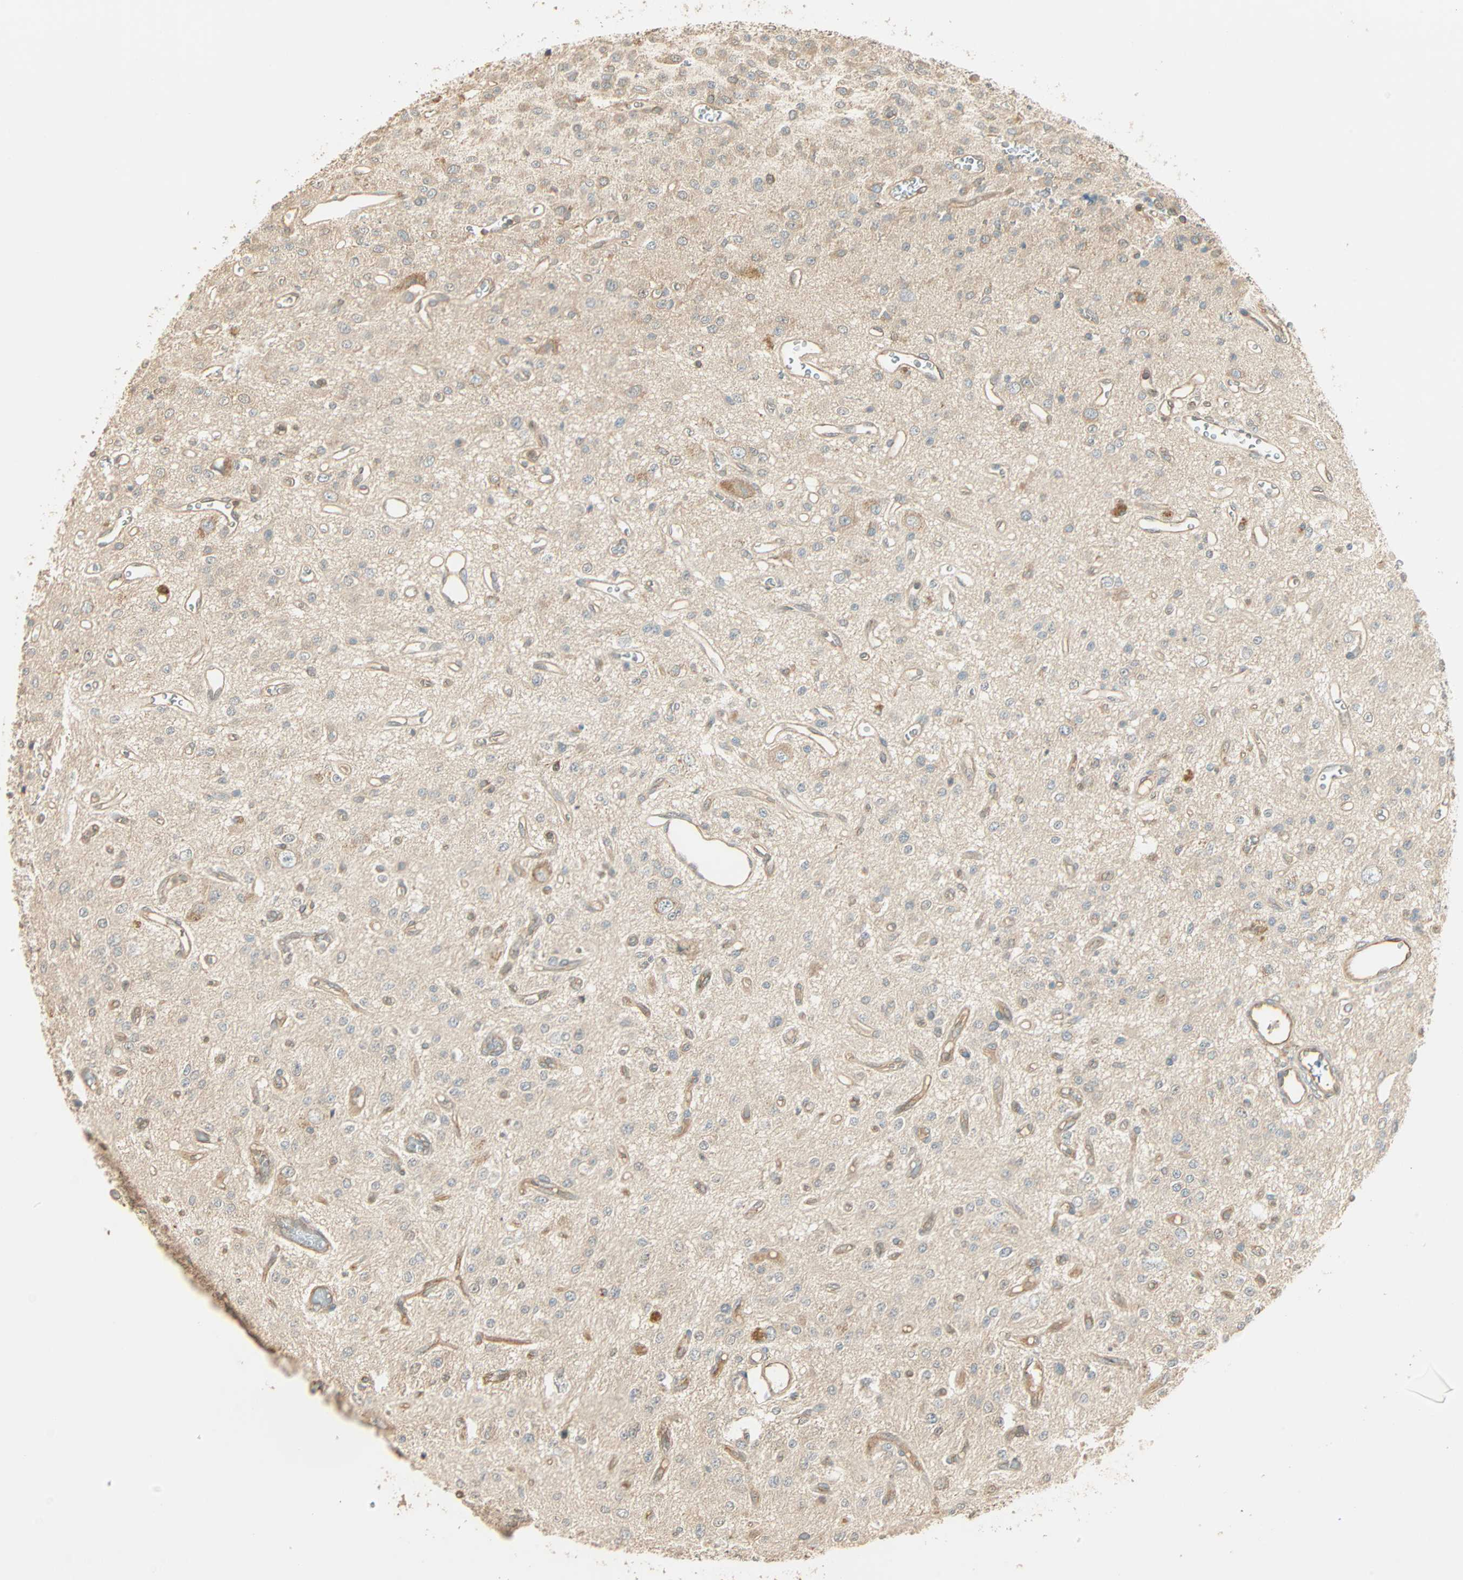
{"staining": {"intensity": "negative", "quantity": "none", "location": "none"}, "tissue": "glioma", "cell_type": "Tumor cells", "image_type": "cancer", "snomed": [{"axis": "morphology", "description": "Glioma, malignant, Low grade"}, {"axis": "topography", "description": "Brain"}], "caption": "This is an immunohistochemistry (IHC) image of glioma. There is no positivity in tumor cells.", "gene": "GALK1", "patient": {"sex": "male", "age": 38}}